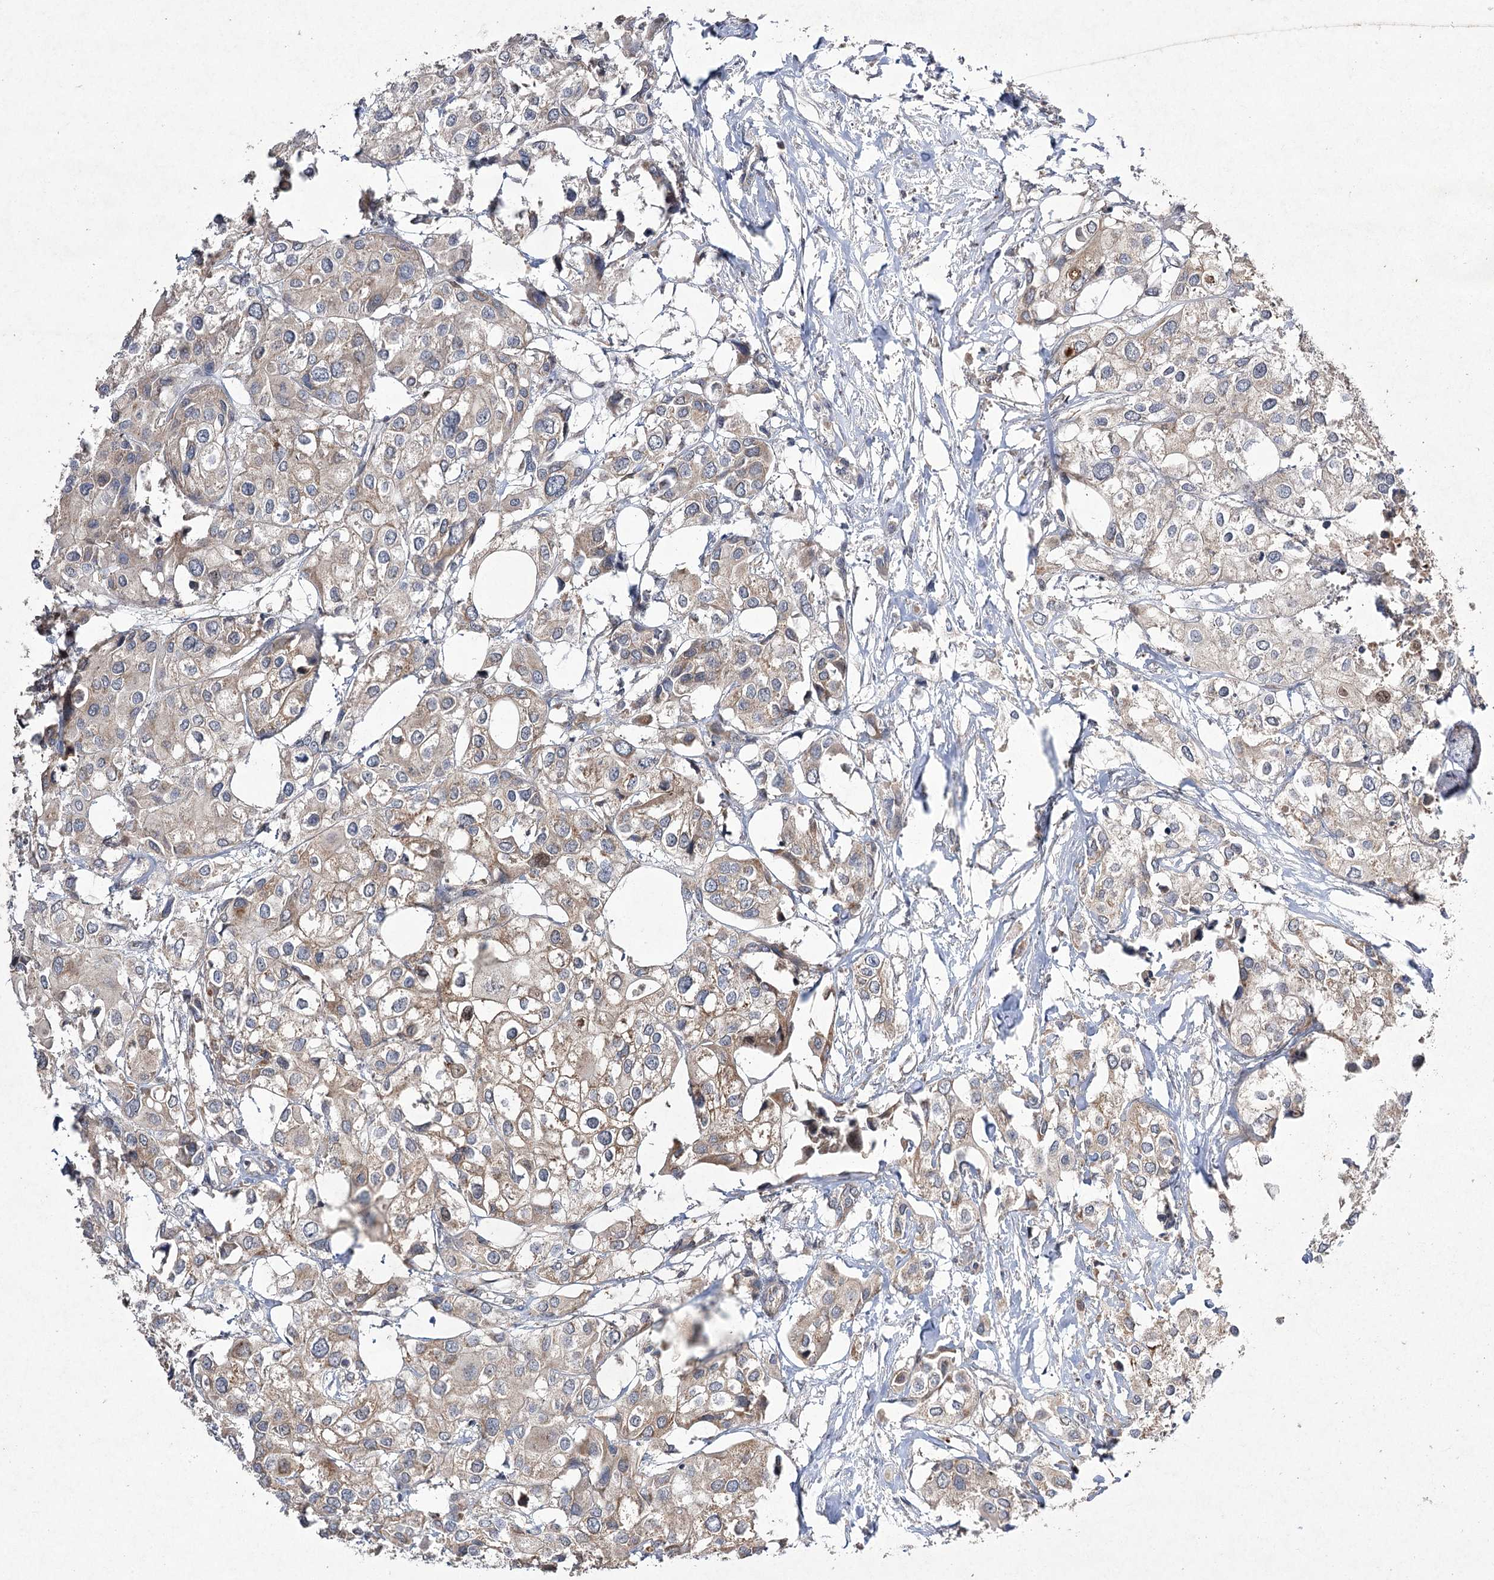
{"staining": {"intensity": "moderate", "quantity": "25%-75%", "location": "cytoplasmic/membranous"}, "tissue": "urothelial cancer", "cell_type": "Tumor cells", "image_type": "cancer", "snomed": [{"axis": "morphology", "description": "Urothelial carcinoma, High grade"}, {"axis": "topography", "description": "Urinary bladder"}], "caption": "Urothelial cancer stained with a brown dye demonstrates moderate cytoplasmic/membranous positive expression in about 25%-75% of tumor cells.", "gene": "FANCL", "patient": {"sex": "male", "age": 64}}